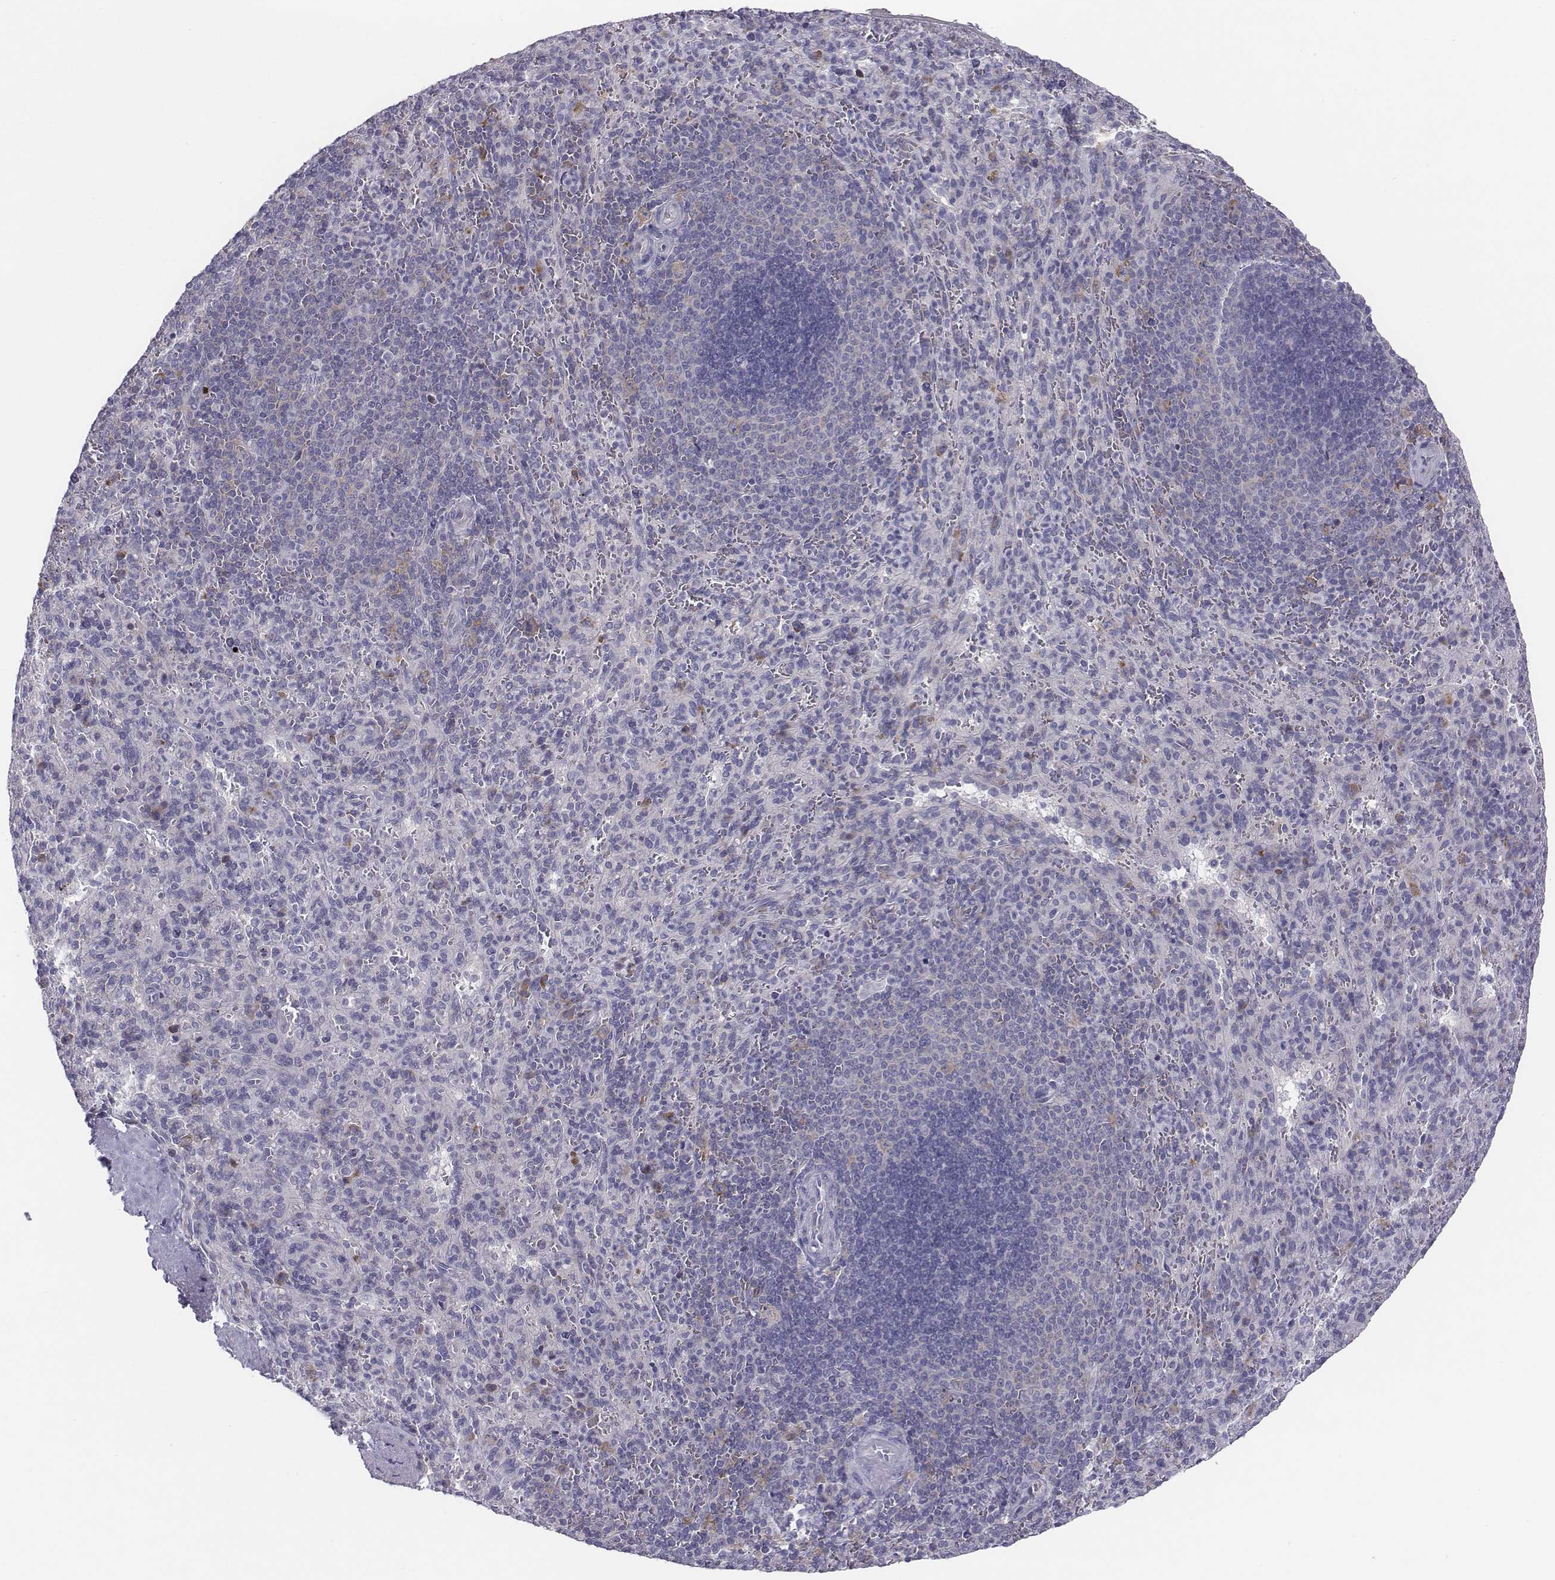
{"staining": {"intensity": "negative", "quantity": "none", "location": "none"}, "tissue": "spleen", "cell_type": "Cells in red pulp", "image_type": "normal", "snomed": [{"axis": "morphology", "description": "Normal tissue, NOS"}, {"axis": "topography", "description": "Spleen"}], "caption": "Human spleen stained for a protein using immunohistochemistry (IHC) exhibits no expression in cells in red pulp.", "gene": "CHST14", "patient": {"sex": "male", "age": 57}}